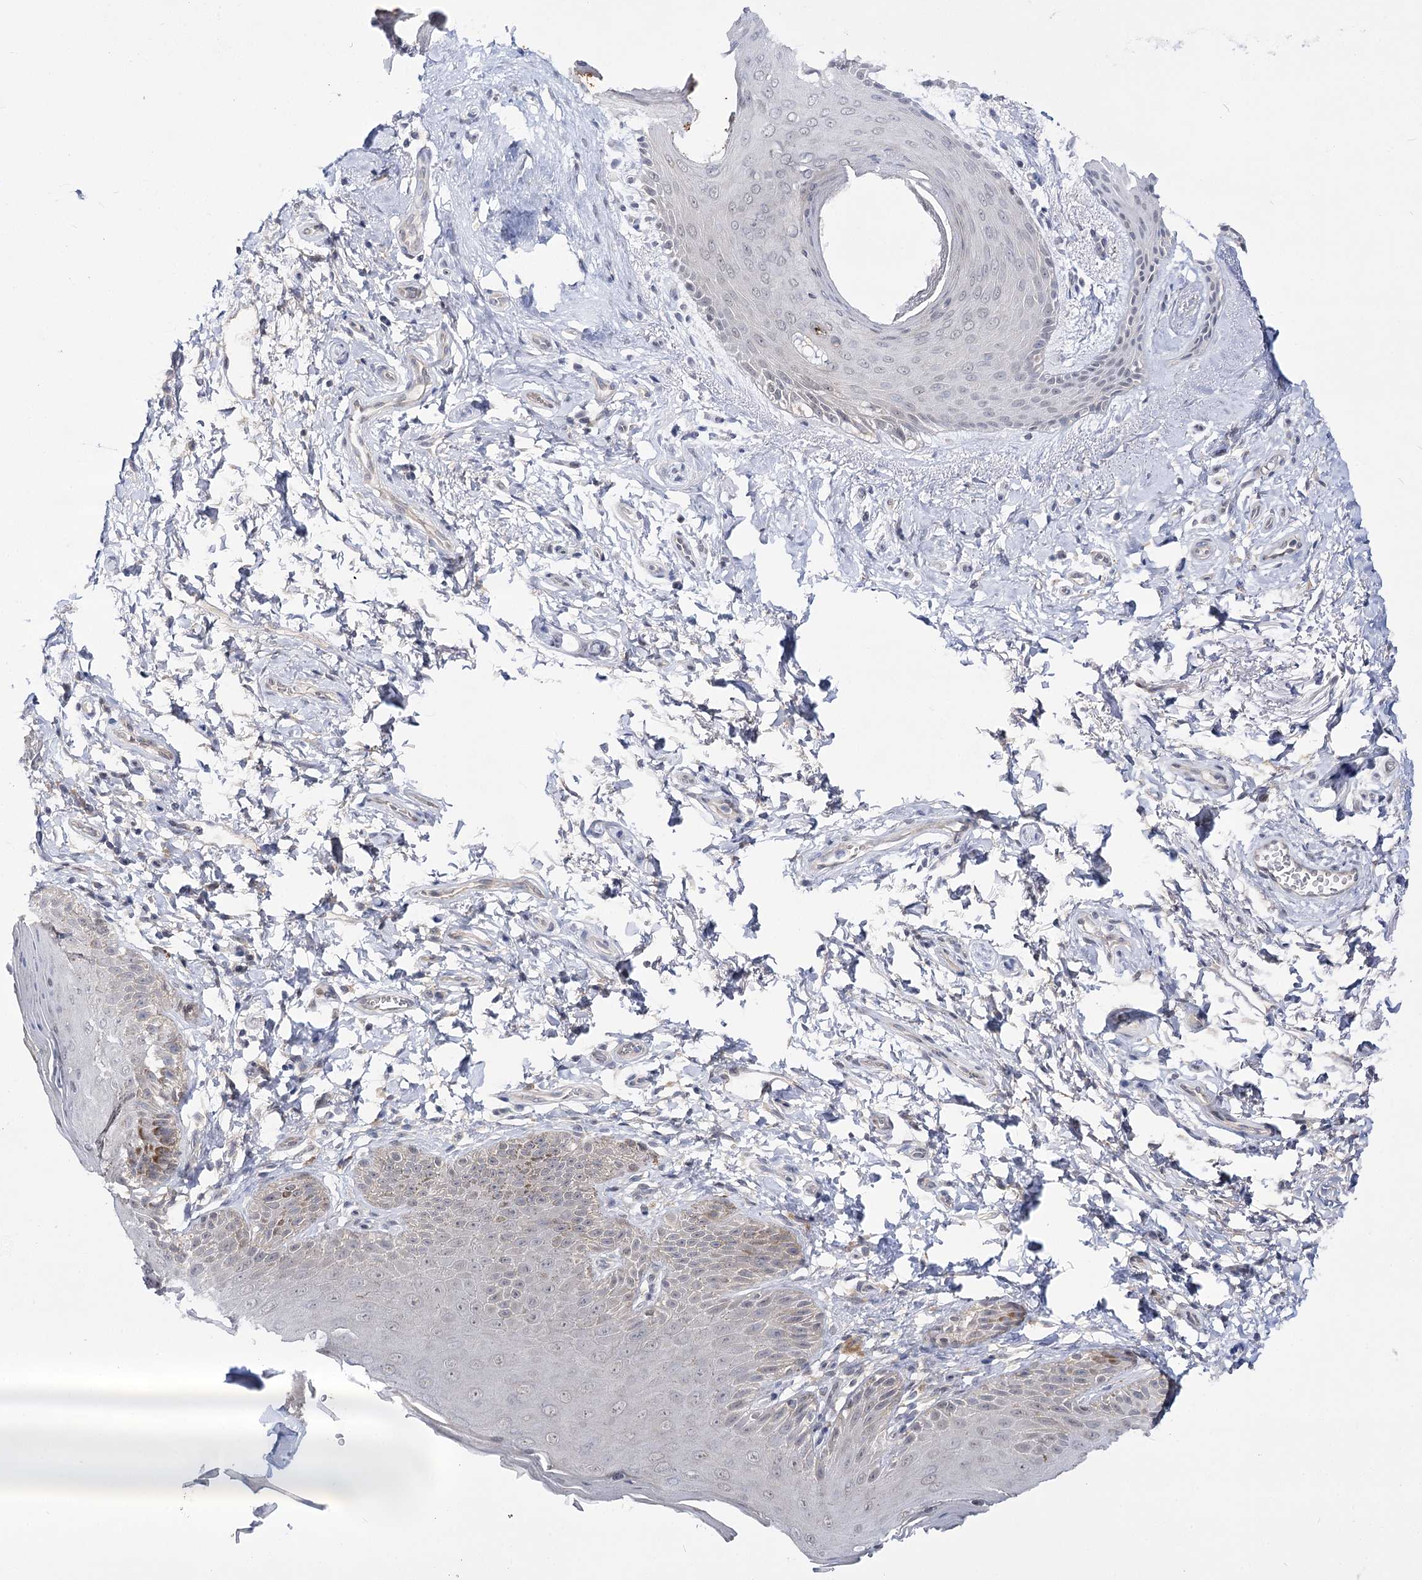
{"staining": {"intensity": "negative", "quantity": "none", "location": "none"}, "tissue": "skin", "cell_type": "Epidermal cells", "image_type": "normal", "snomed": [{"axis": "morphology", "description": "Normal tissue, NOS"}, {"axis": "topography", "description": "Anal"}], "caption": "A photomicrograph of skin stained for a protein demonstrates no brown staining in epidermal cells.", "gene": "ATP10B", "patient": {"sex": "male", "age": 44}}